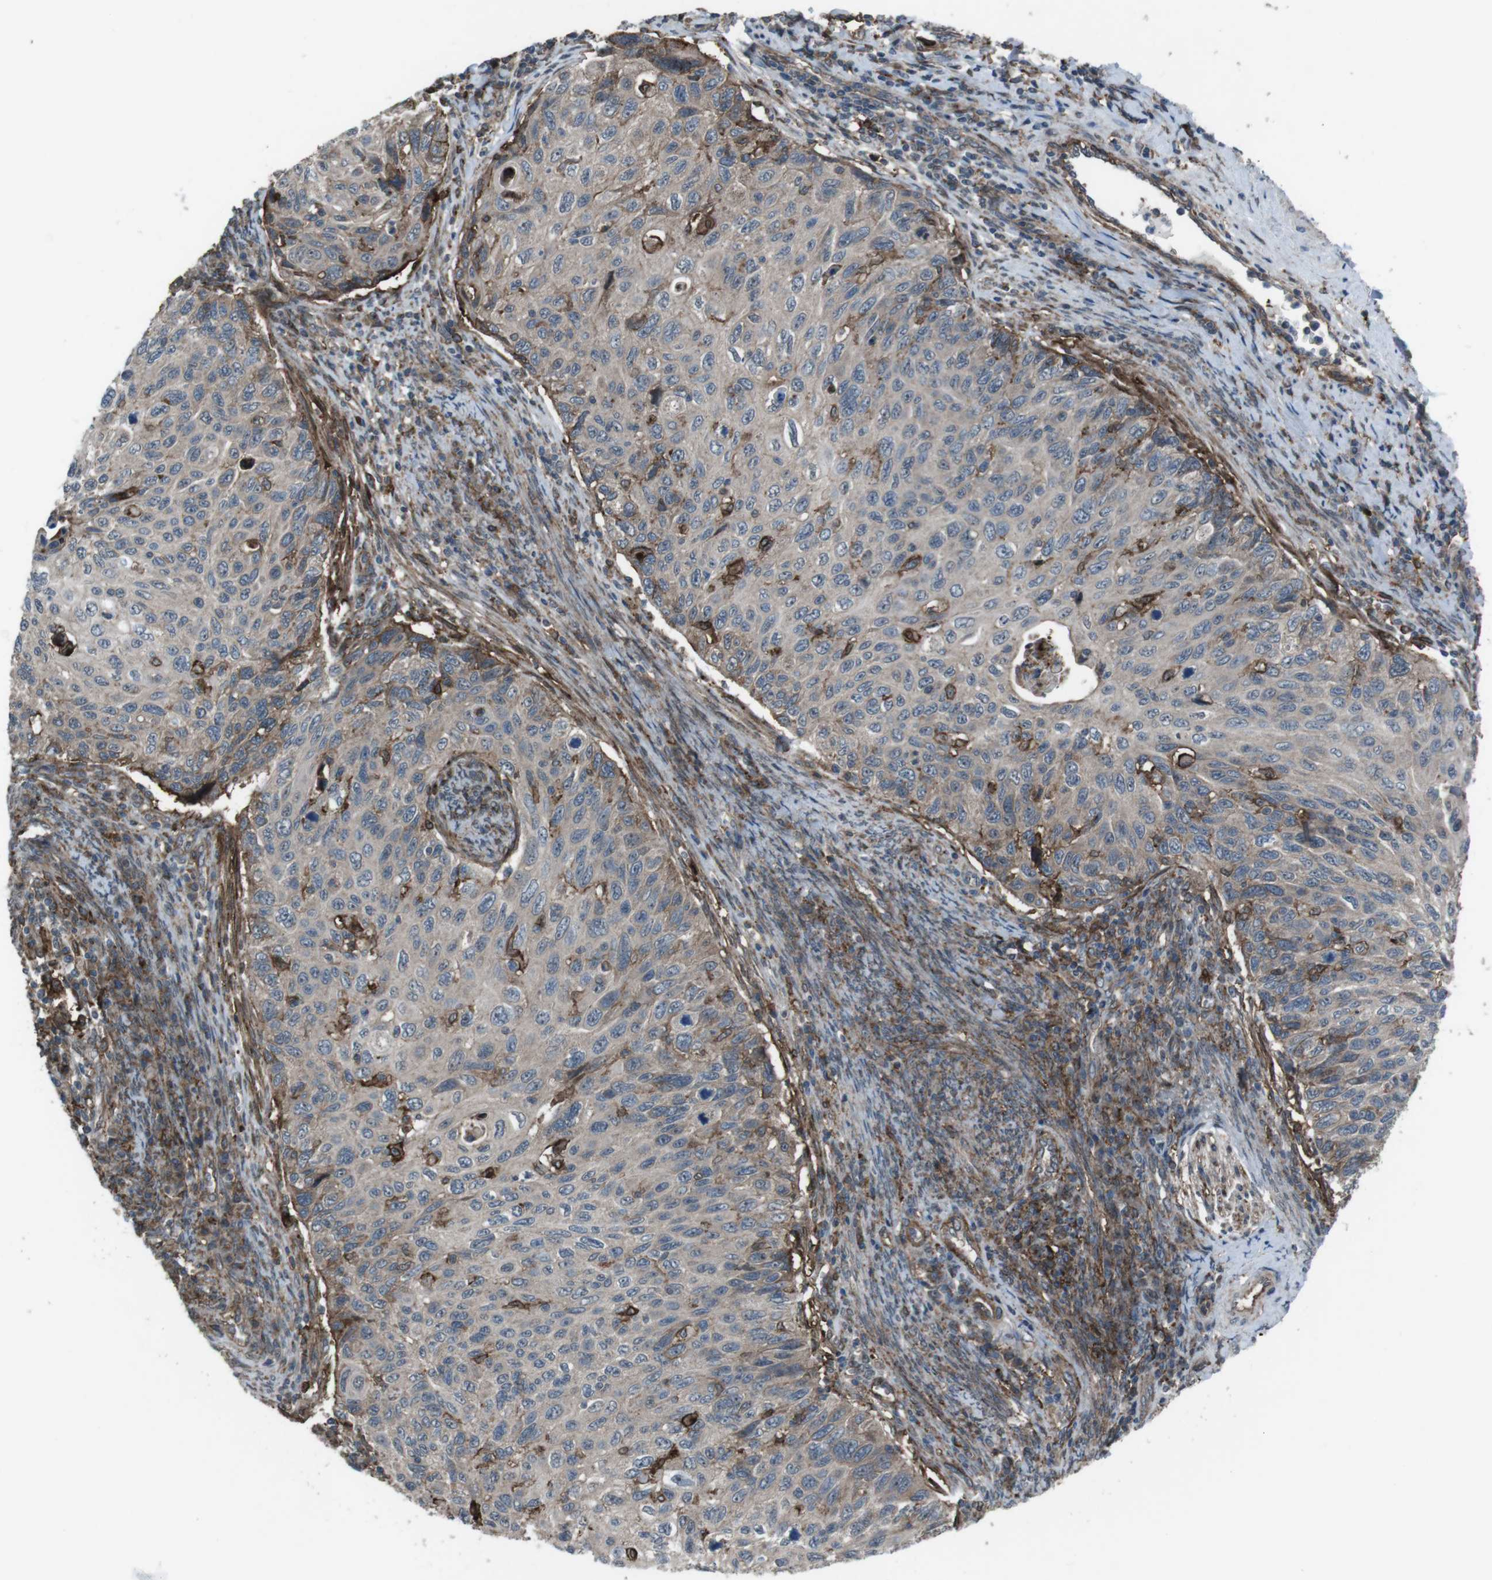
{"staining": {"intensity": "weak", "quantity": ">75%", "location": "cytoplasmic/membranous"}, "tissue": "cervical cancer", "cell_type": "Tumor cells", "image_type": "cancer", "snomed": [{"axis": "morphology", "description": "Squamous cell carcinoma, NOS"}, {"axis": "topography", "description": "Cervix"}], "caption": "Immunohistochemistry (DAB) staining of cervical cancer reveals weak cytoplasmic/membranous protein positivity in approximately >75% of tumor cells.", "gene": "GDF10", "patient": {"sex": "female", "age": 70}}